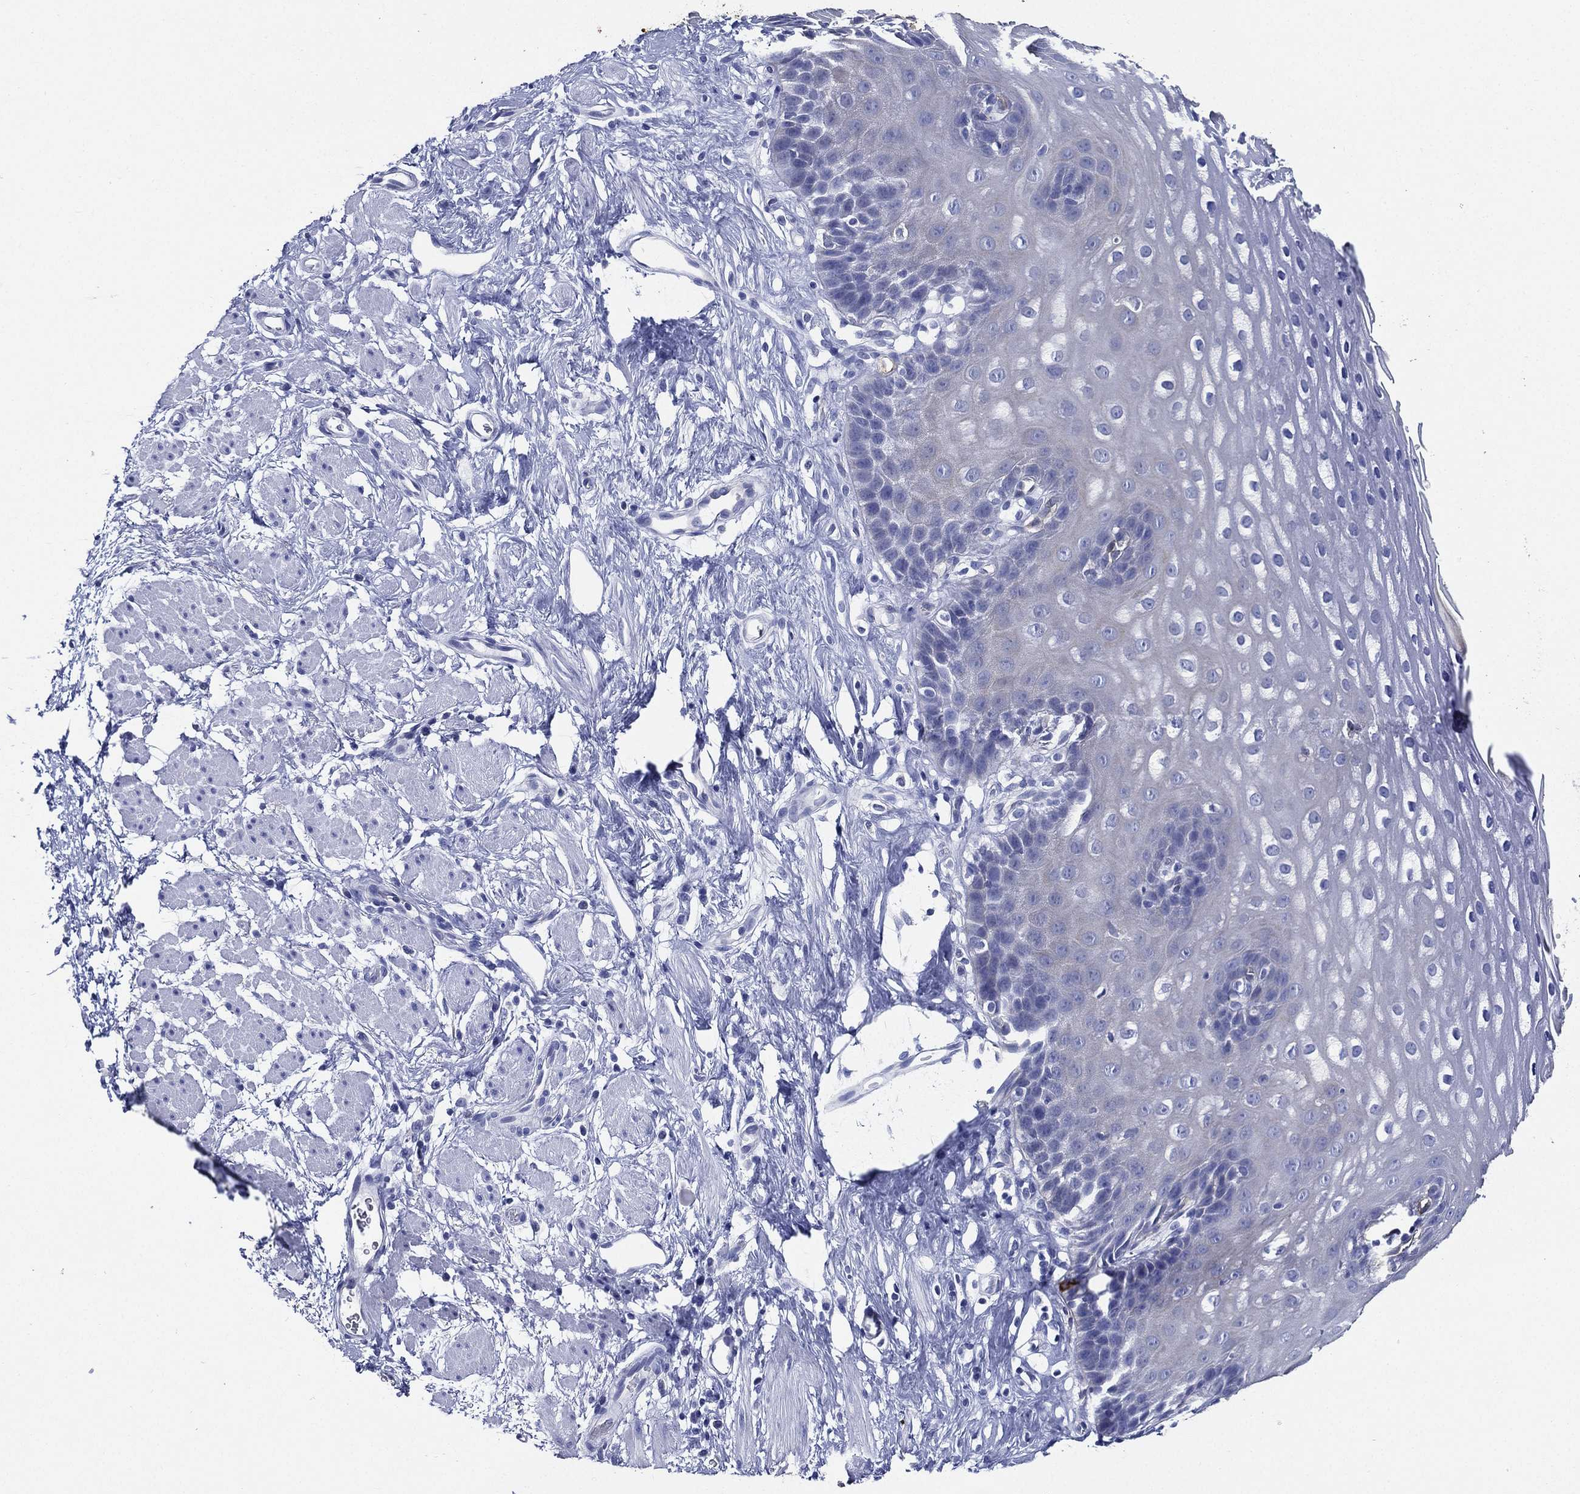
{"staining": {"intensity": "negative", "quantity": "none", "location": "none"}, "tissue": "esophagus", "cell_type": "Squamous epithelial cells", "image_type": "normal", "snomed": [{"axis": "morphology", "description": "Normal tissue, NOS"}, {"axis": "topography", "description": "Esophagus"}], "caption": "Squamous epithelial cells are negative for protein expression in benign human esophagus. Brightfield microscopy of immunohistochemistry stained with DAB (brown) and hematoxylin (blue), captured at high magnification.", "gene": "NEDD9", "patient": {"sex": "male", "age": 64}}